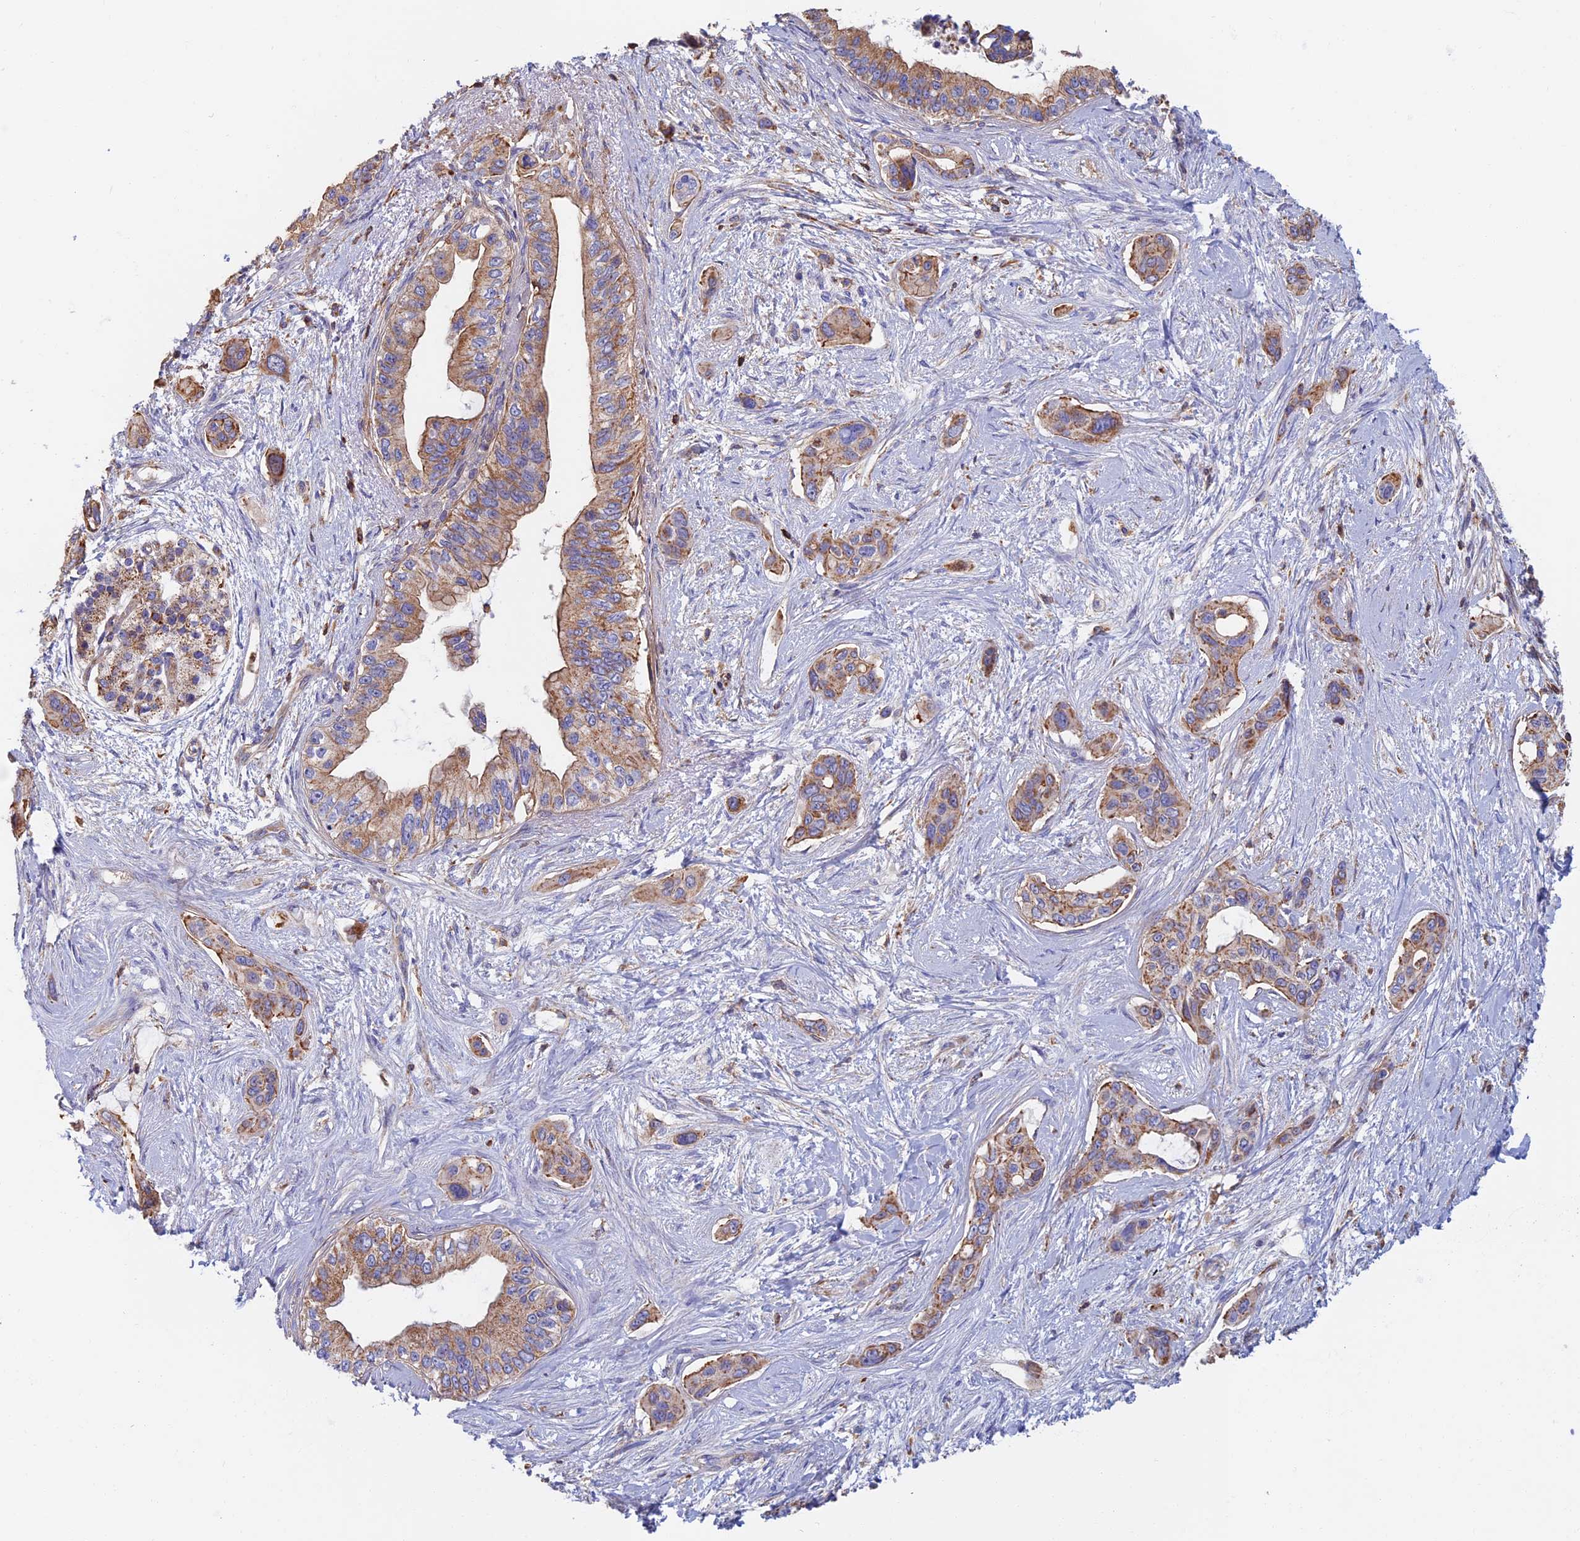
{"staining": {"intensity": "moderate", "quantity": ">75%", "location": "cytoplasmic/membranous"}, "tissue": "pancreatic cancer", "cell_type": "Tumor cells", "image_type": "cancer", "snomed": [{"axis": "morphology", "description": "Adenocarcinoma, NOS"}, {"axis": "topography", "description": "Pancreas"}], "caption": "Protein expression analysis of human adenocarcinoma (pancreatic) reveals moderate cytoplasmic/membranous expression in about >75% of tumor cells.", "gene": "HSD17B8", "patient": {"sex": "male", "age": 72}}